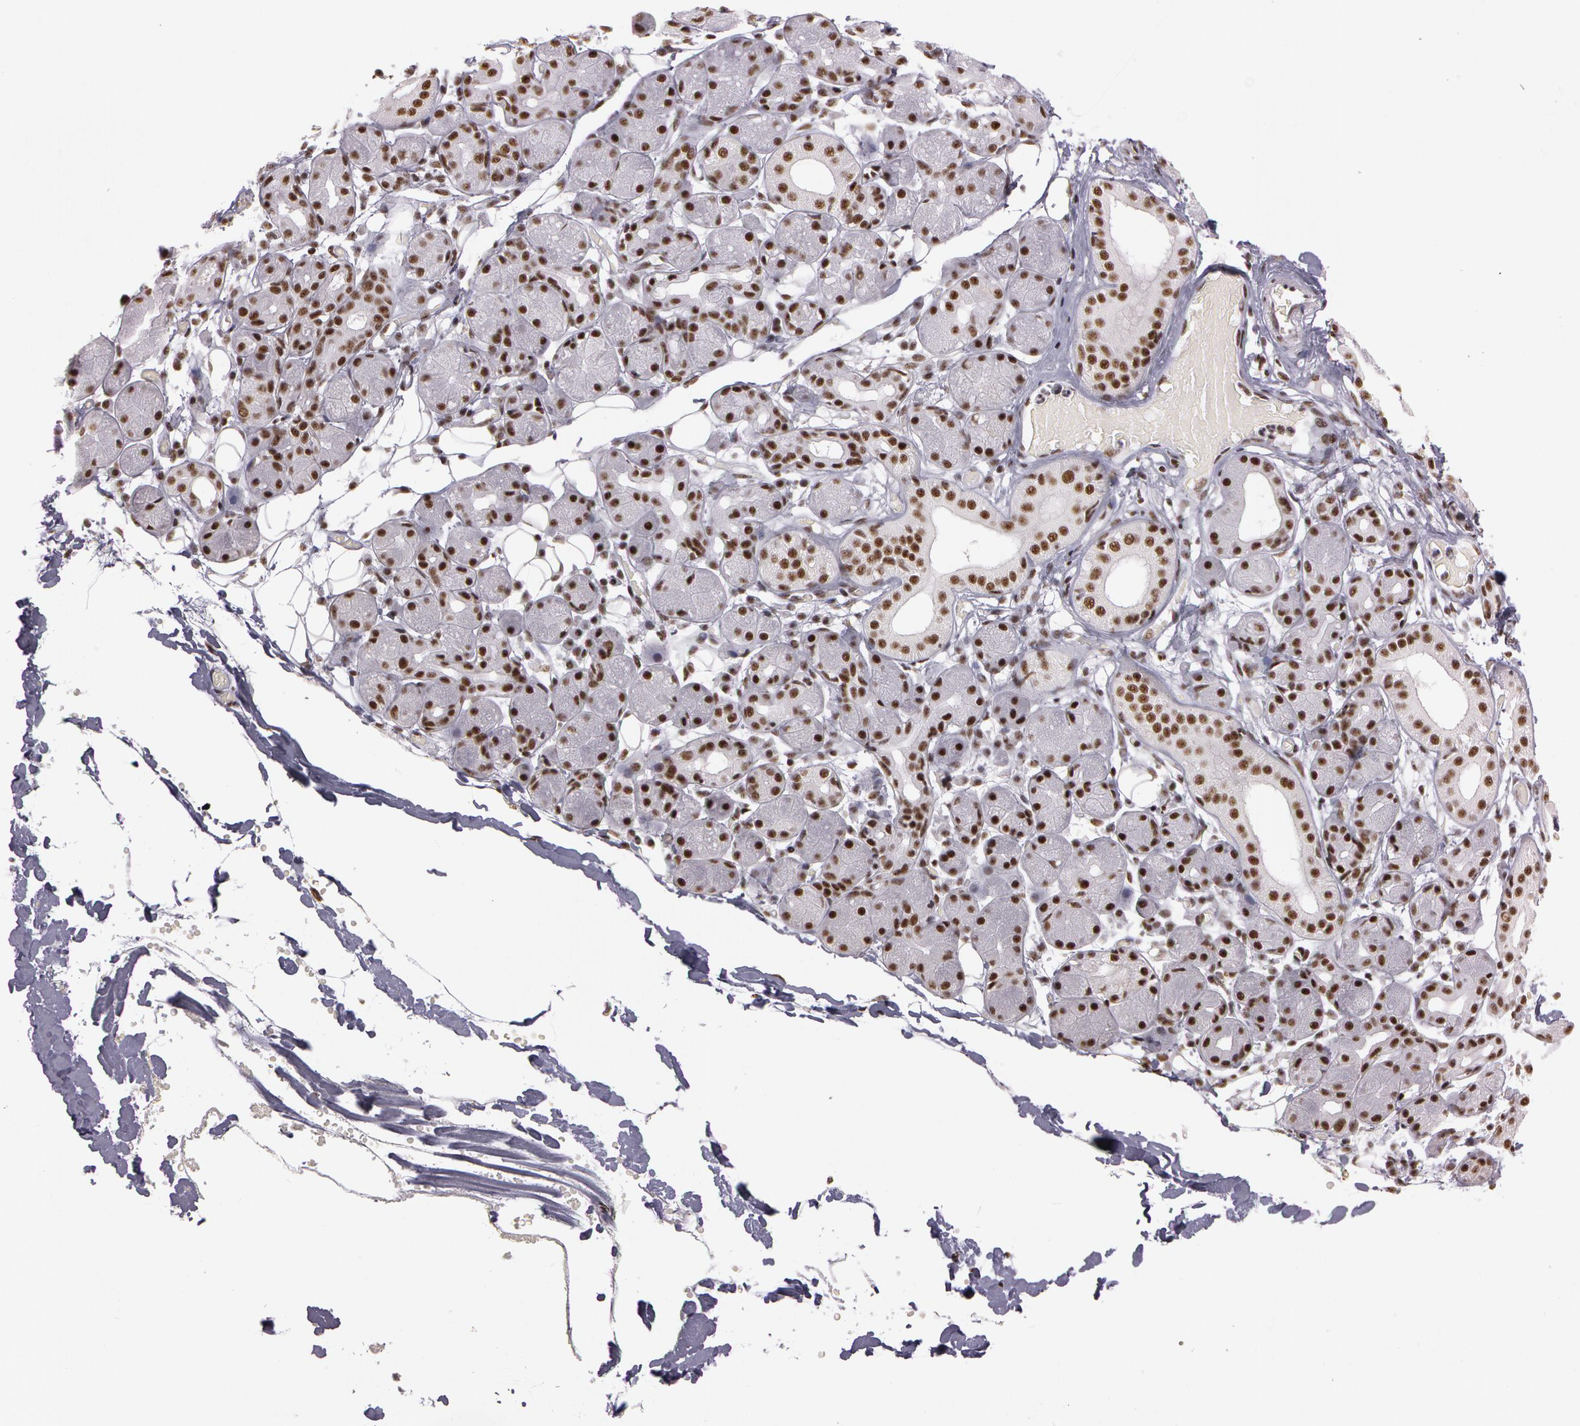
{"staining": {"intensity": "moderate", "quantity": ">75%", "location": "nuclear"}, "tissue": "salivary gland", "cell_type": "Glandular cells", "image_type": "normal", "snomed": [{"axis": "morphology", "description": "Normal tissue, NOS"}, {"axis": "topography", "description": "Salivary gland"}, {"axis": "topography", "description": "Peripheral nerve tissue"}], "caption": "Protein staining reveals moderate nuclear expression in about >75% of glandular cells in normal salivary gland. Using DAB (3,3'-diaminobenzidine) (brown) and hematoxylin (blue) stains, captured at high magnification using brightfield microscopy.", "gene": "PNN", "patient": {"sex": "male", "age": 62}}